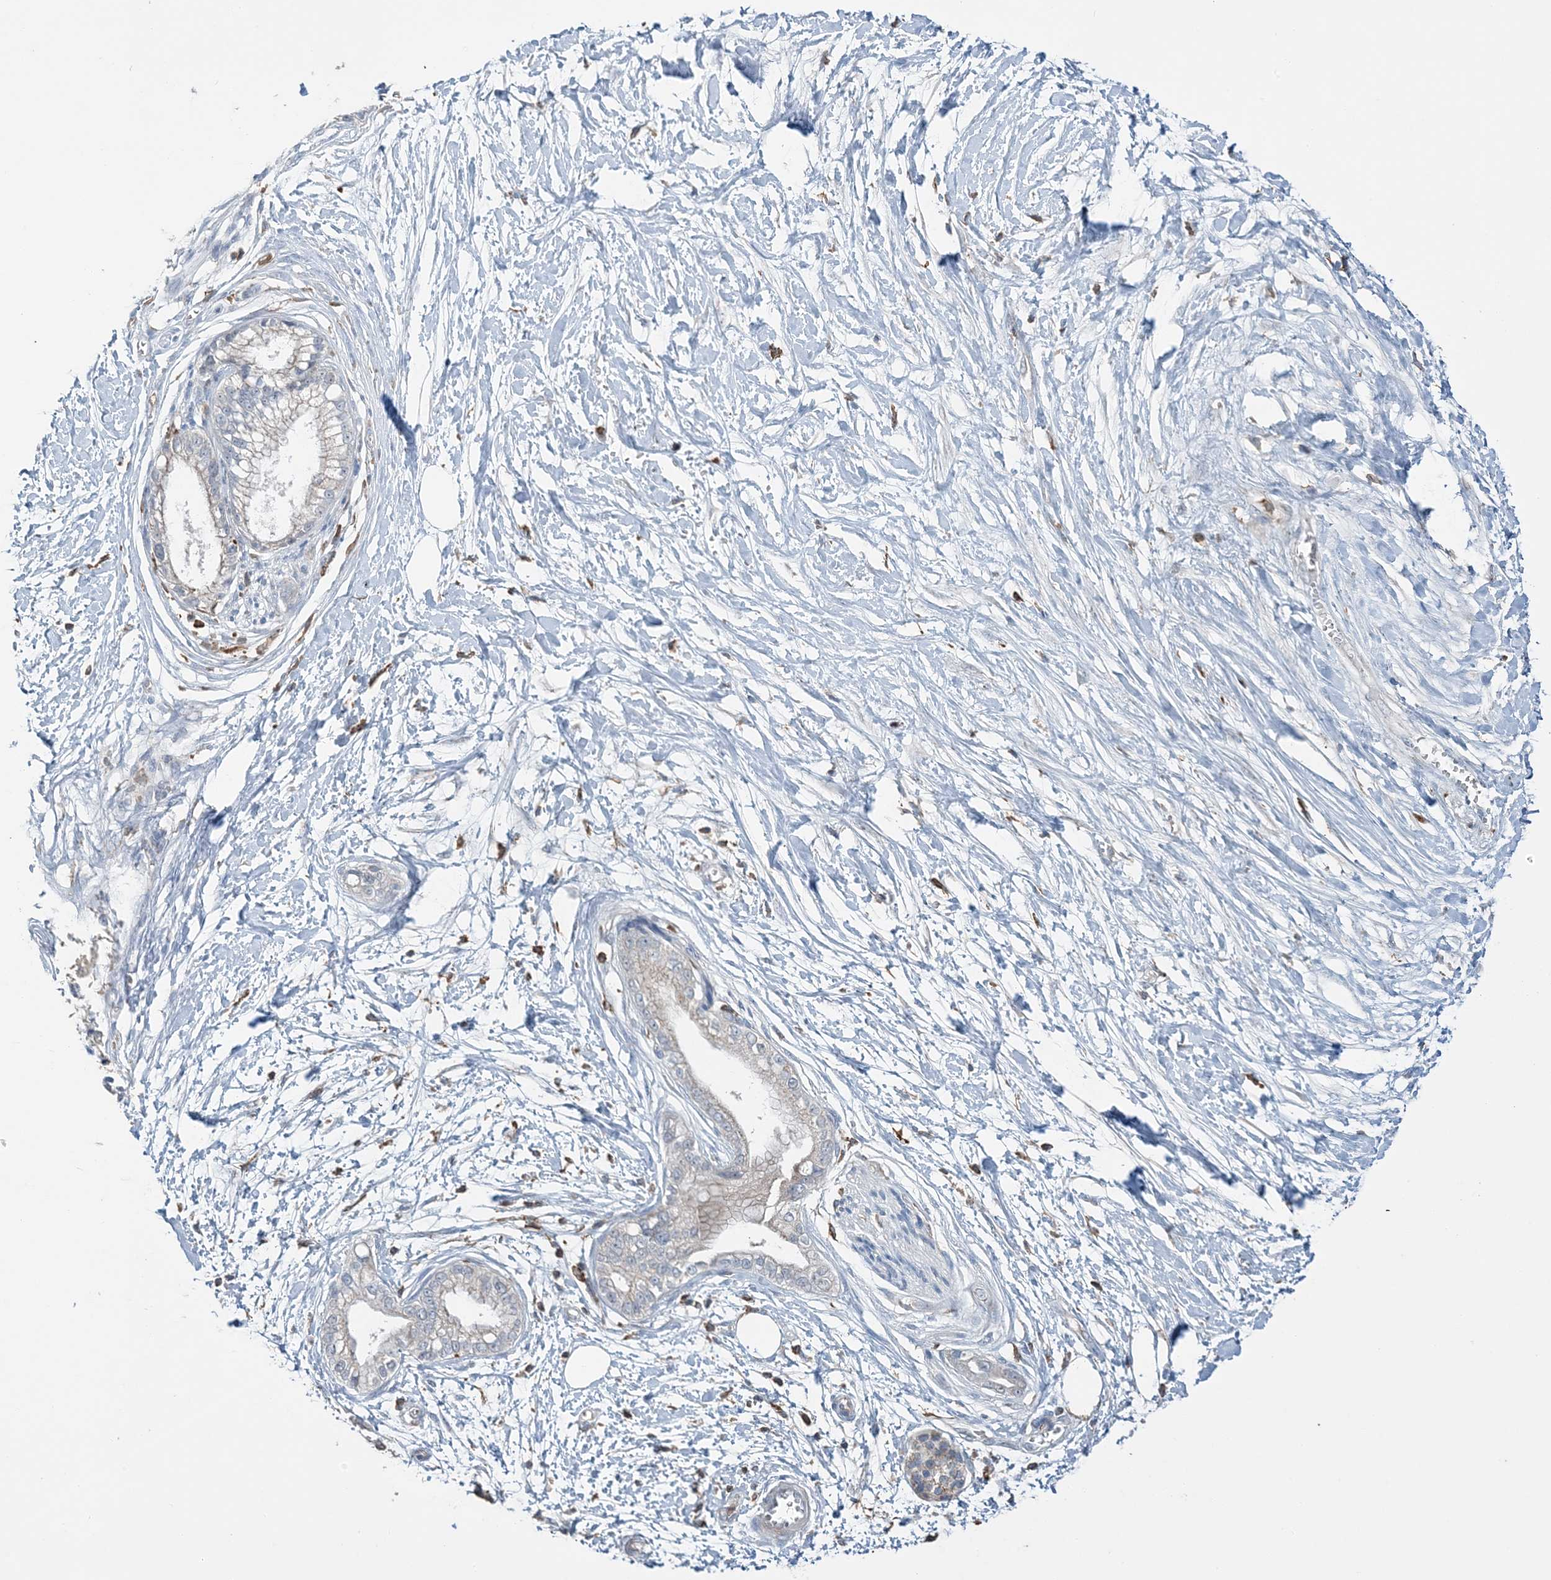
{"staining": {"intensity": "negative", "quantity": "none", "location": "none"}, "tissue": "pancreatic cancer", "cell_type": "Tumor cells", "image_type": "cancer", "snomed": [{"axis": "morphology", "description": "Adenocarcinoma, NOS"}, {"axis": "topography", "description": "Pancreas"}], "caption": "A photomicrograph of adenocarcinoma (pancreatic) stained for a protein shows no brown staining in tumor cells. The staining is performed using DAB (3,3'-diaminobenzidine) brown chromogen with nuclei counter-stained in using hematoxylin.", "gene": "TMLHE", "patient": {"sex": "male", "age": 68}}